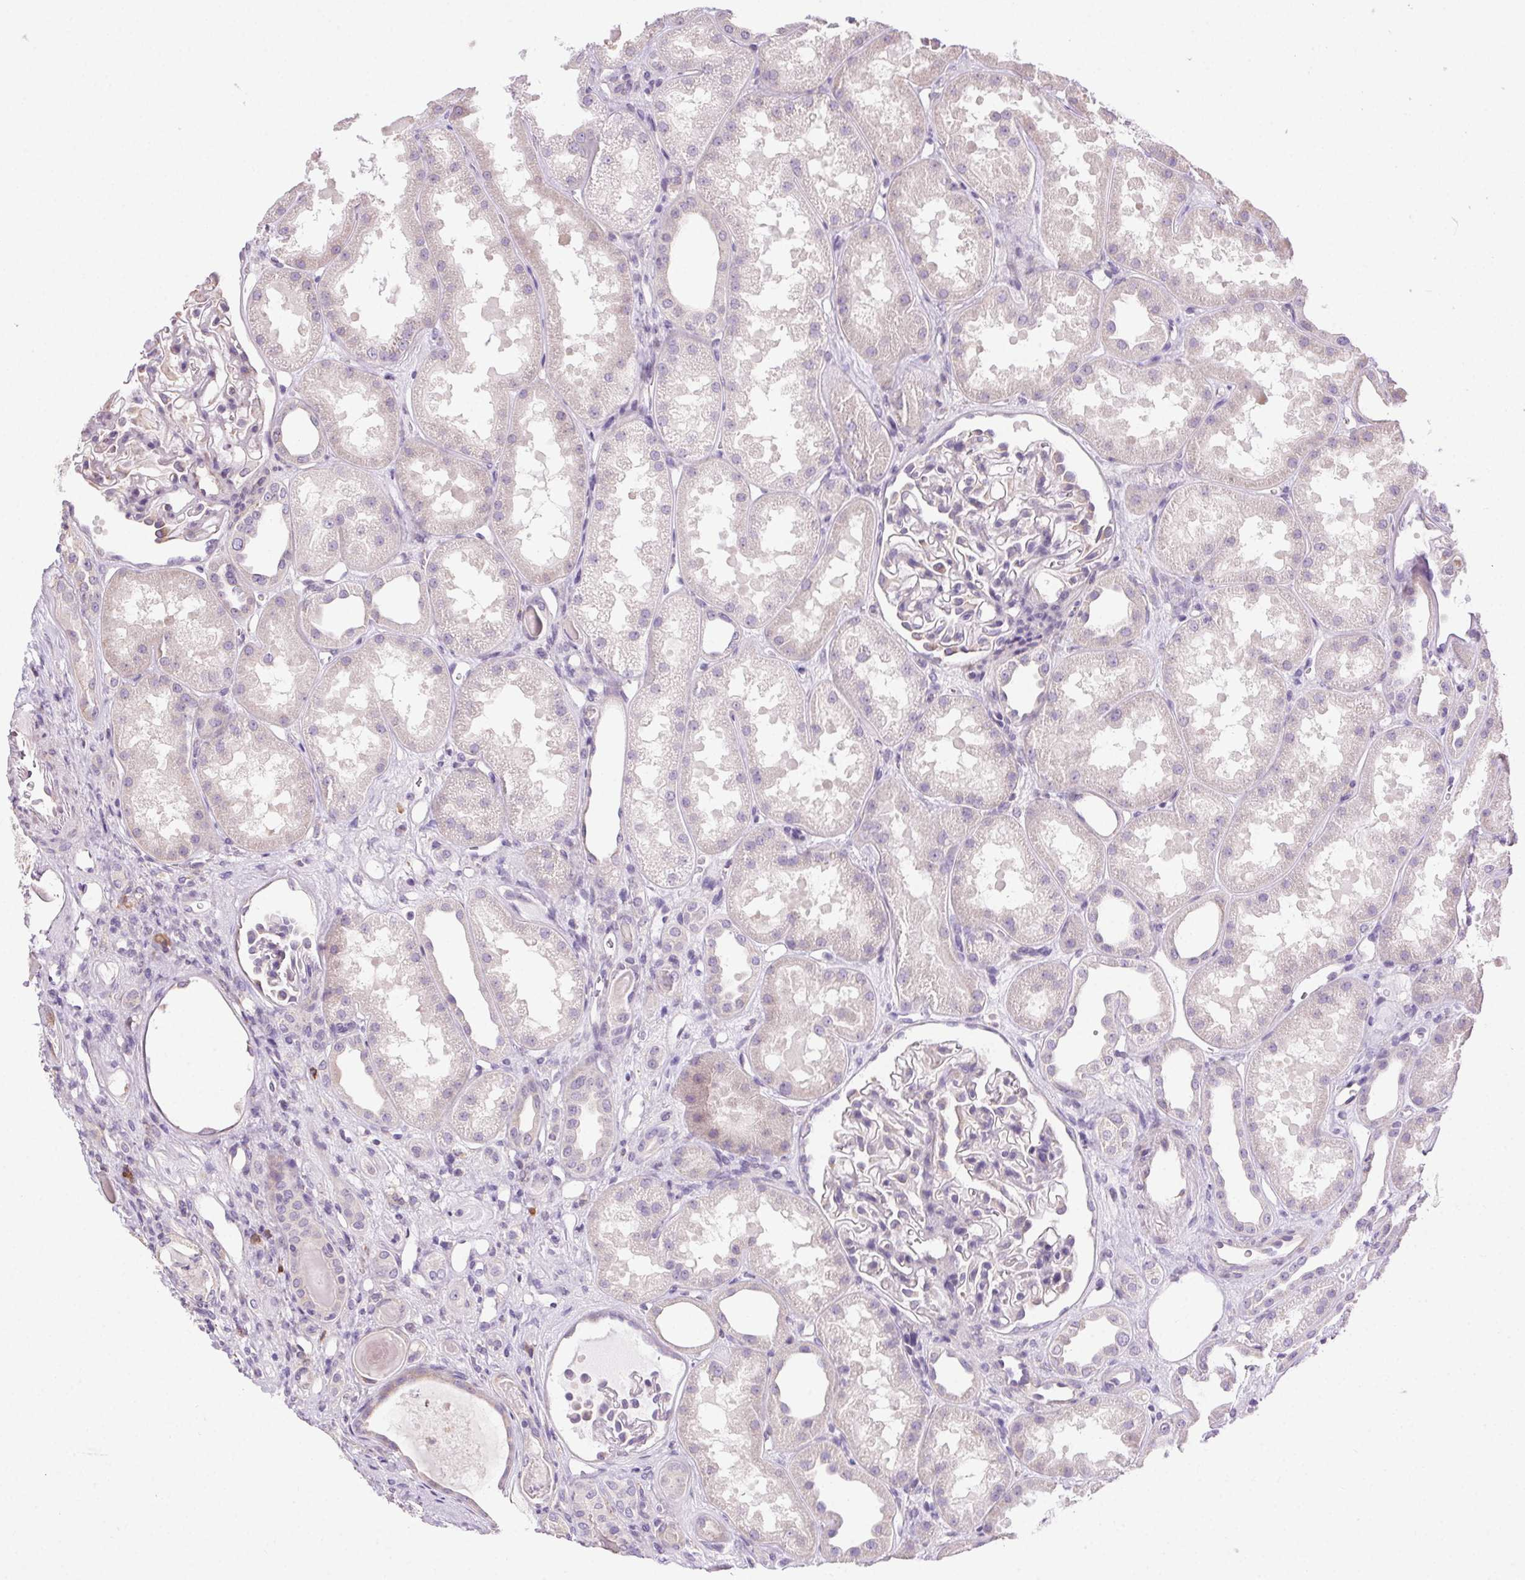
{"staining": {"intensity": "negative", "quantity": "none", "location": "none"}, "tissue": "kidney", "cell_type": "Cells in glomeruli", "image_type": "normal", "snomed": [{"axis": "morphology", "description": "Normal tissue, NOS"}, {"axis": "topography", "description": "Kidney"}], "caption": "IHC micrograph of normal kidney: human kidney stained with DAB exhibits no significant protein staining in cells in glomeruli.", "gene": "SNX31", "patient": {"sex": "male", "age": 61}}